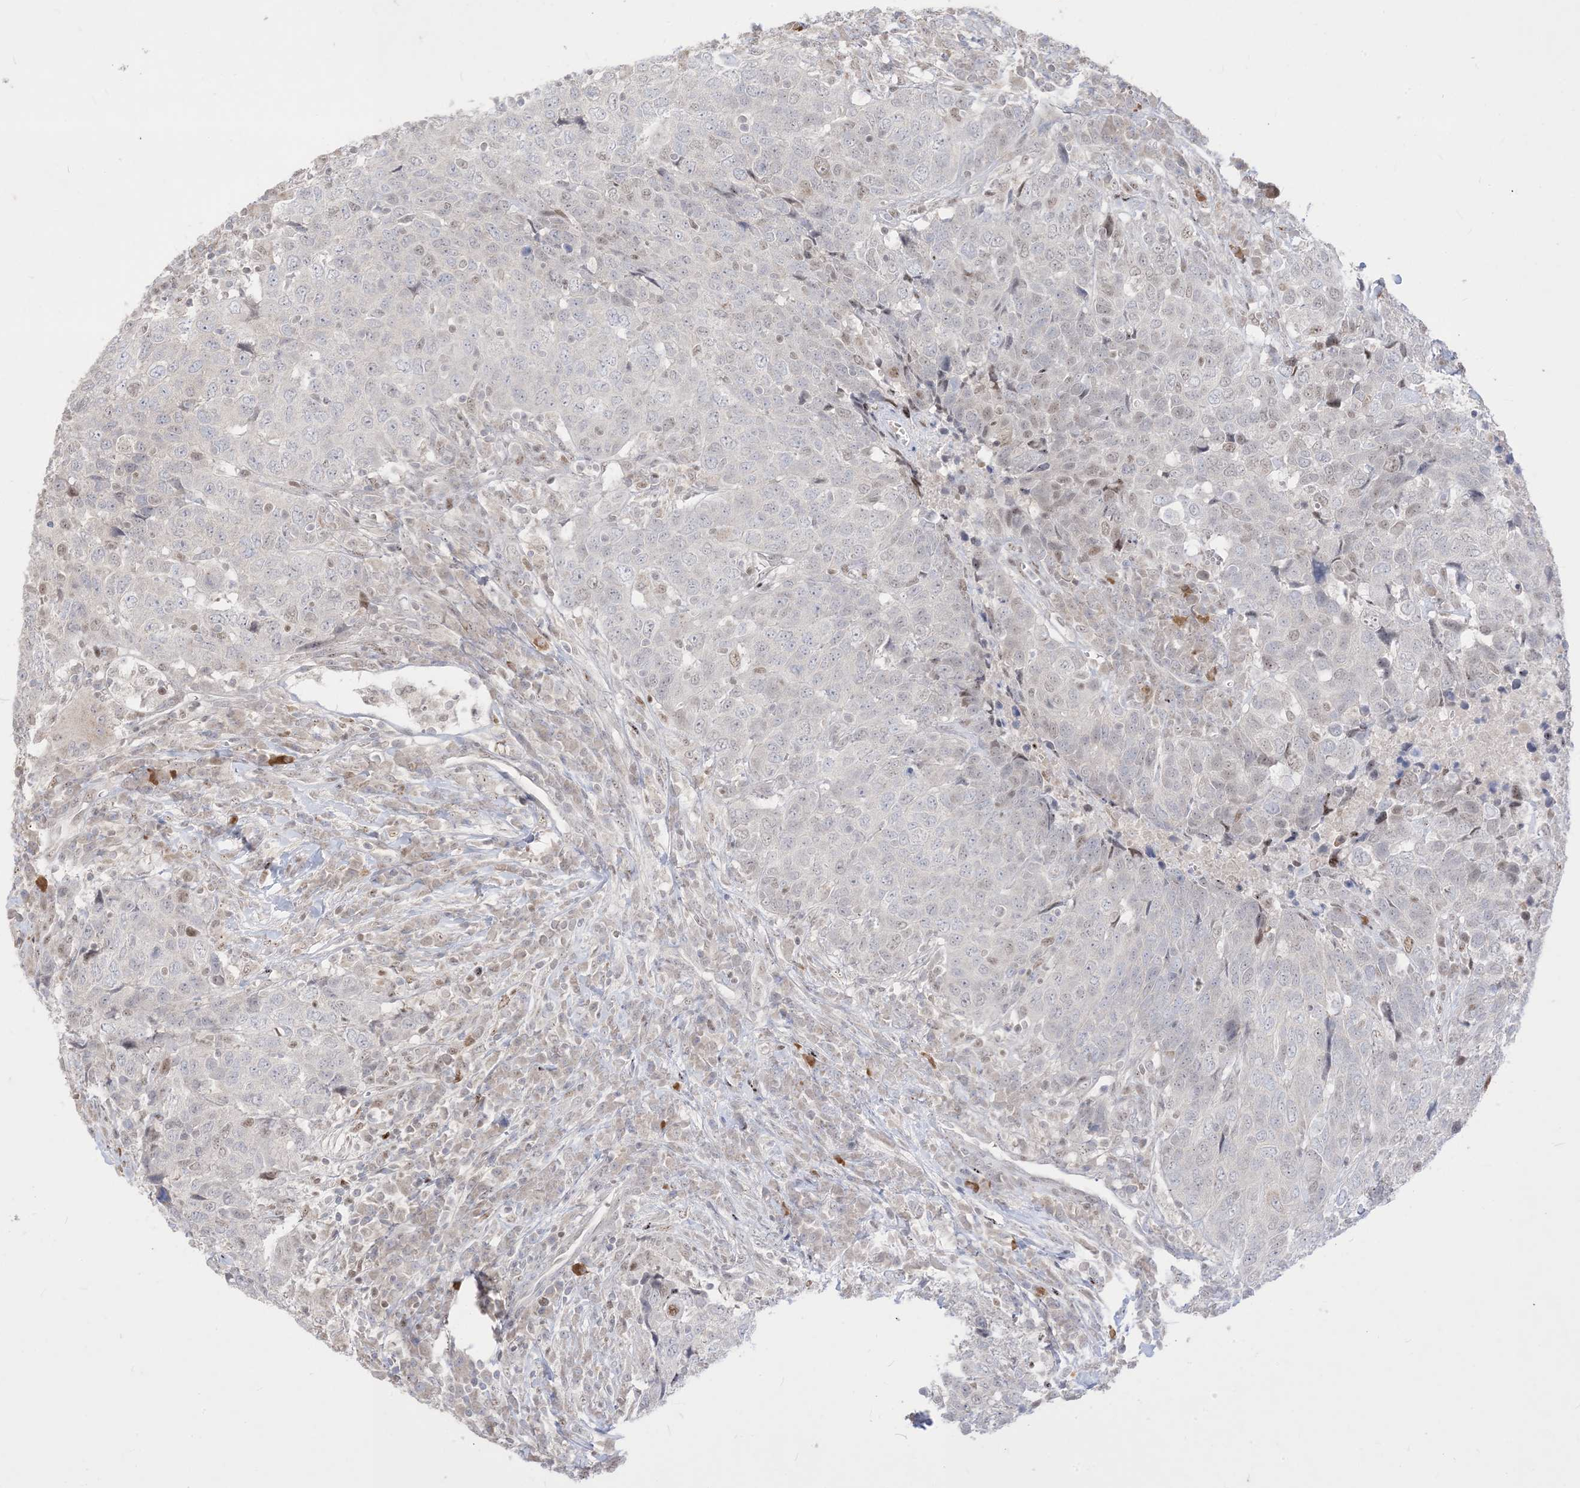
{"staining": {"intensity": "negative", "quantity": "none", "location": "none"}, "tissue": "head and neck cancer", "cell_type": "Tumor cells", "image_type": "cancer", "snomed": [{"axis": "morphology", "description": "Squamous cell carcinoma, NOS"}, {"axis": "topography", "description": "Head-Neck"}], "caption": "IHC photomicrograph of neoplastic tissue: human head and neck squamous cell carcinoma stained with DAB displays no significant protein expression in tumor cells.", "gene": "BHLHE40", "patient": {"sex": "male", "age": 66}}